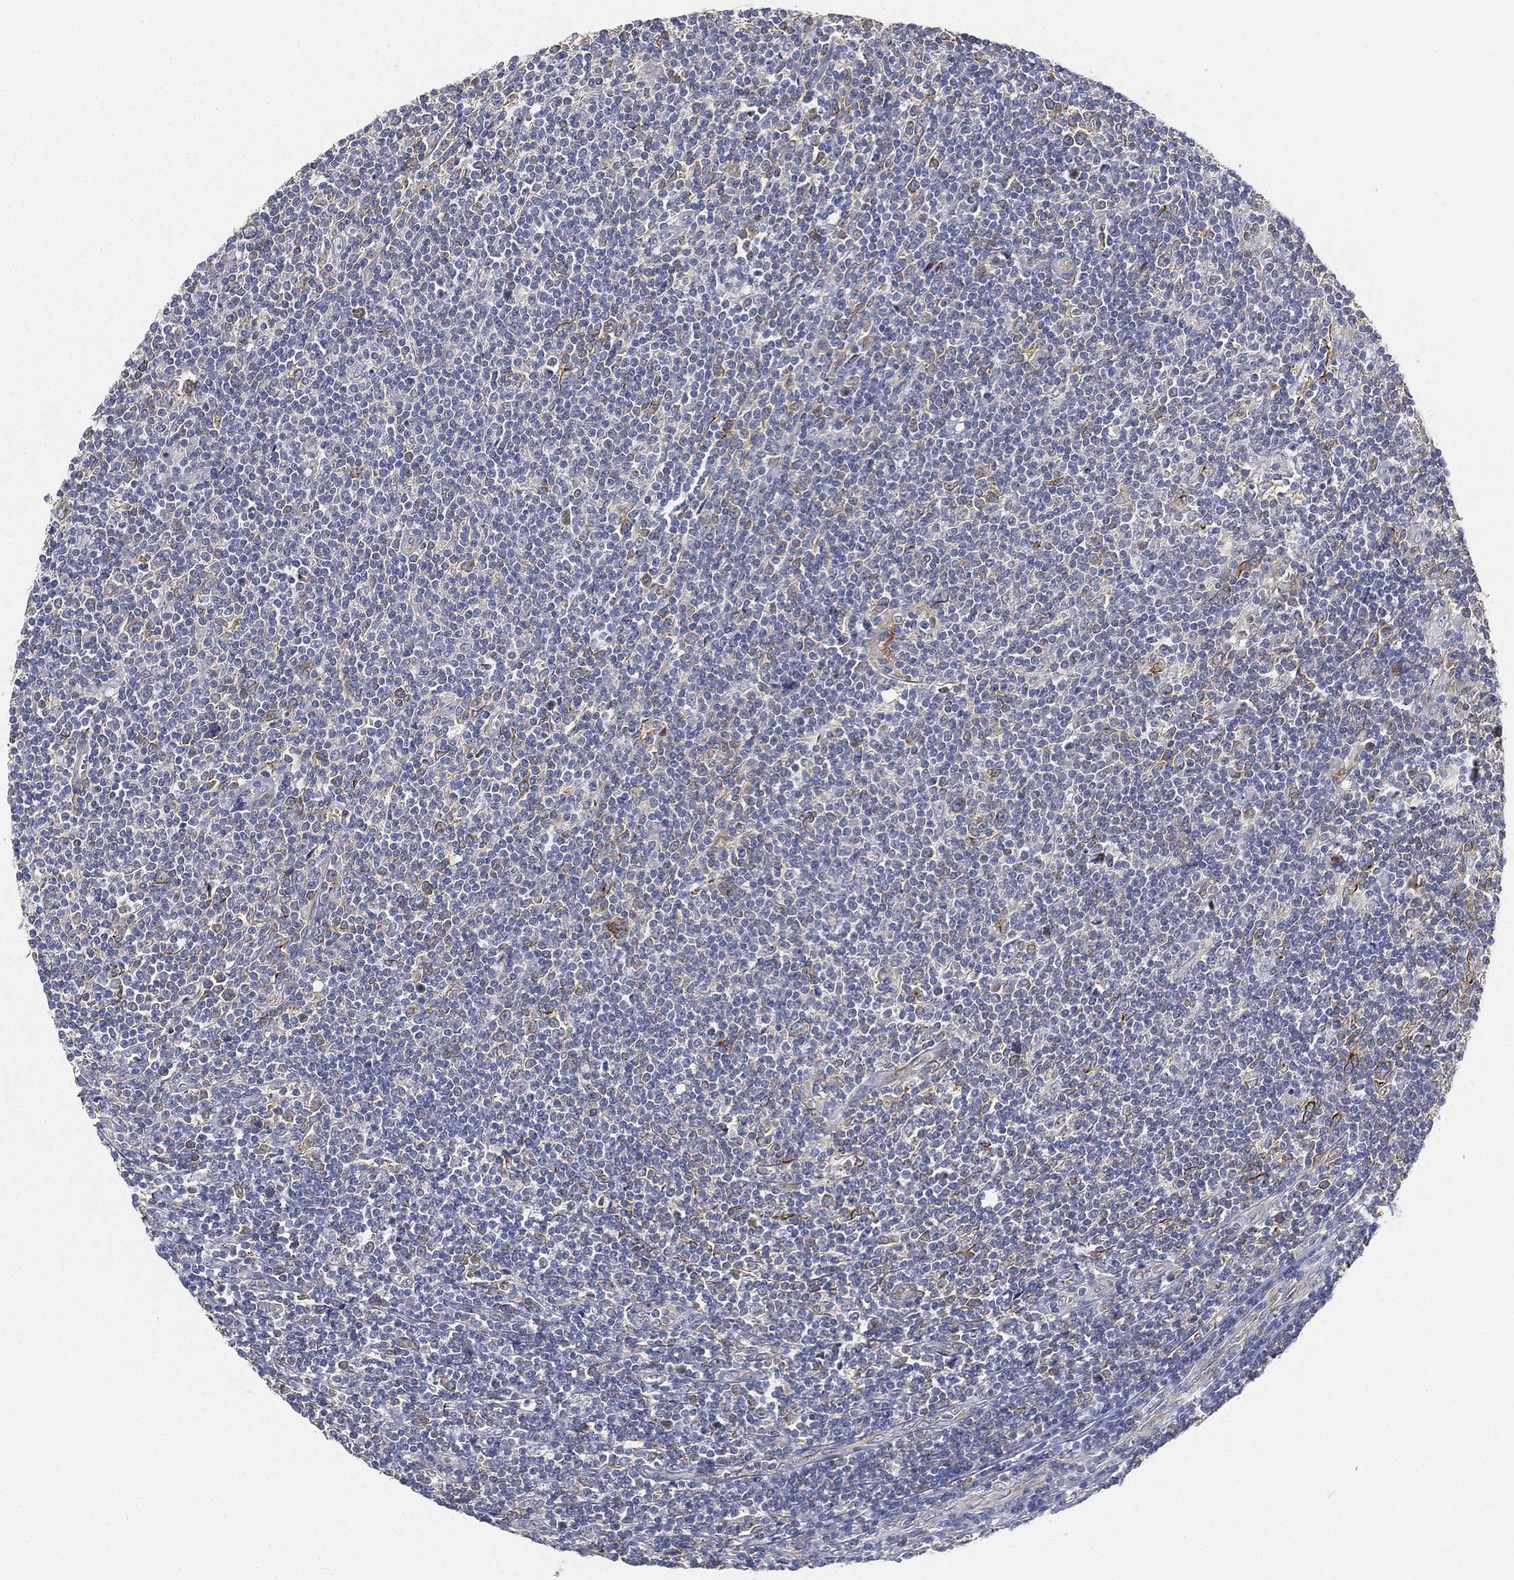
{"staining": {"intensity": "negative", "quantity": "none", "location": "none"}, "tissue": "lymphoma", "cell_type": "Tumor cells", "image_type": "cancer", "snomed": [{"axis": "morphology", "description": "Hodgkin's disease, NOS"}, {"axis": "topography", "description": "Lymph node"}], "caption": "The histopathology image reveals no significant staining in tumor cells of lymphoma.", "gene": "TMEM25", "patient": {"sex": "male", "age": 40}}